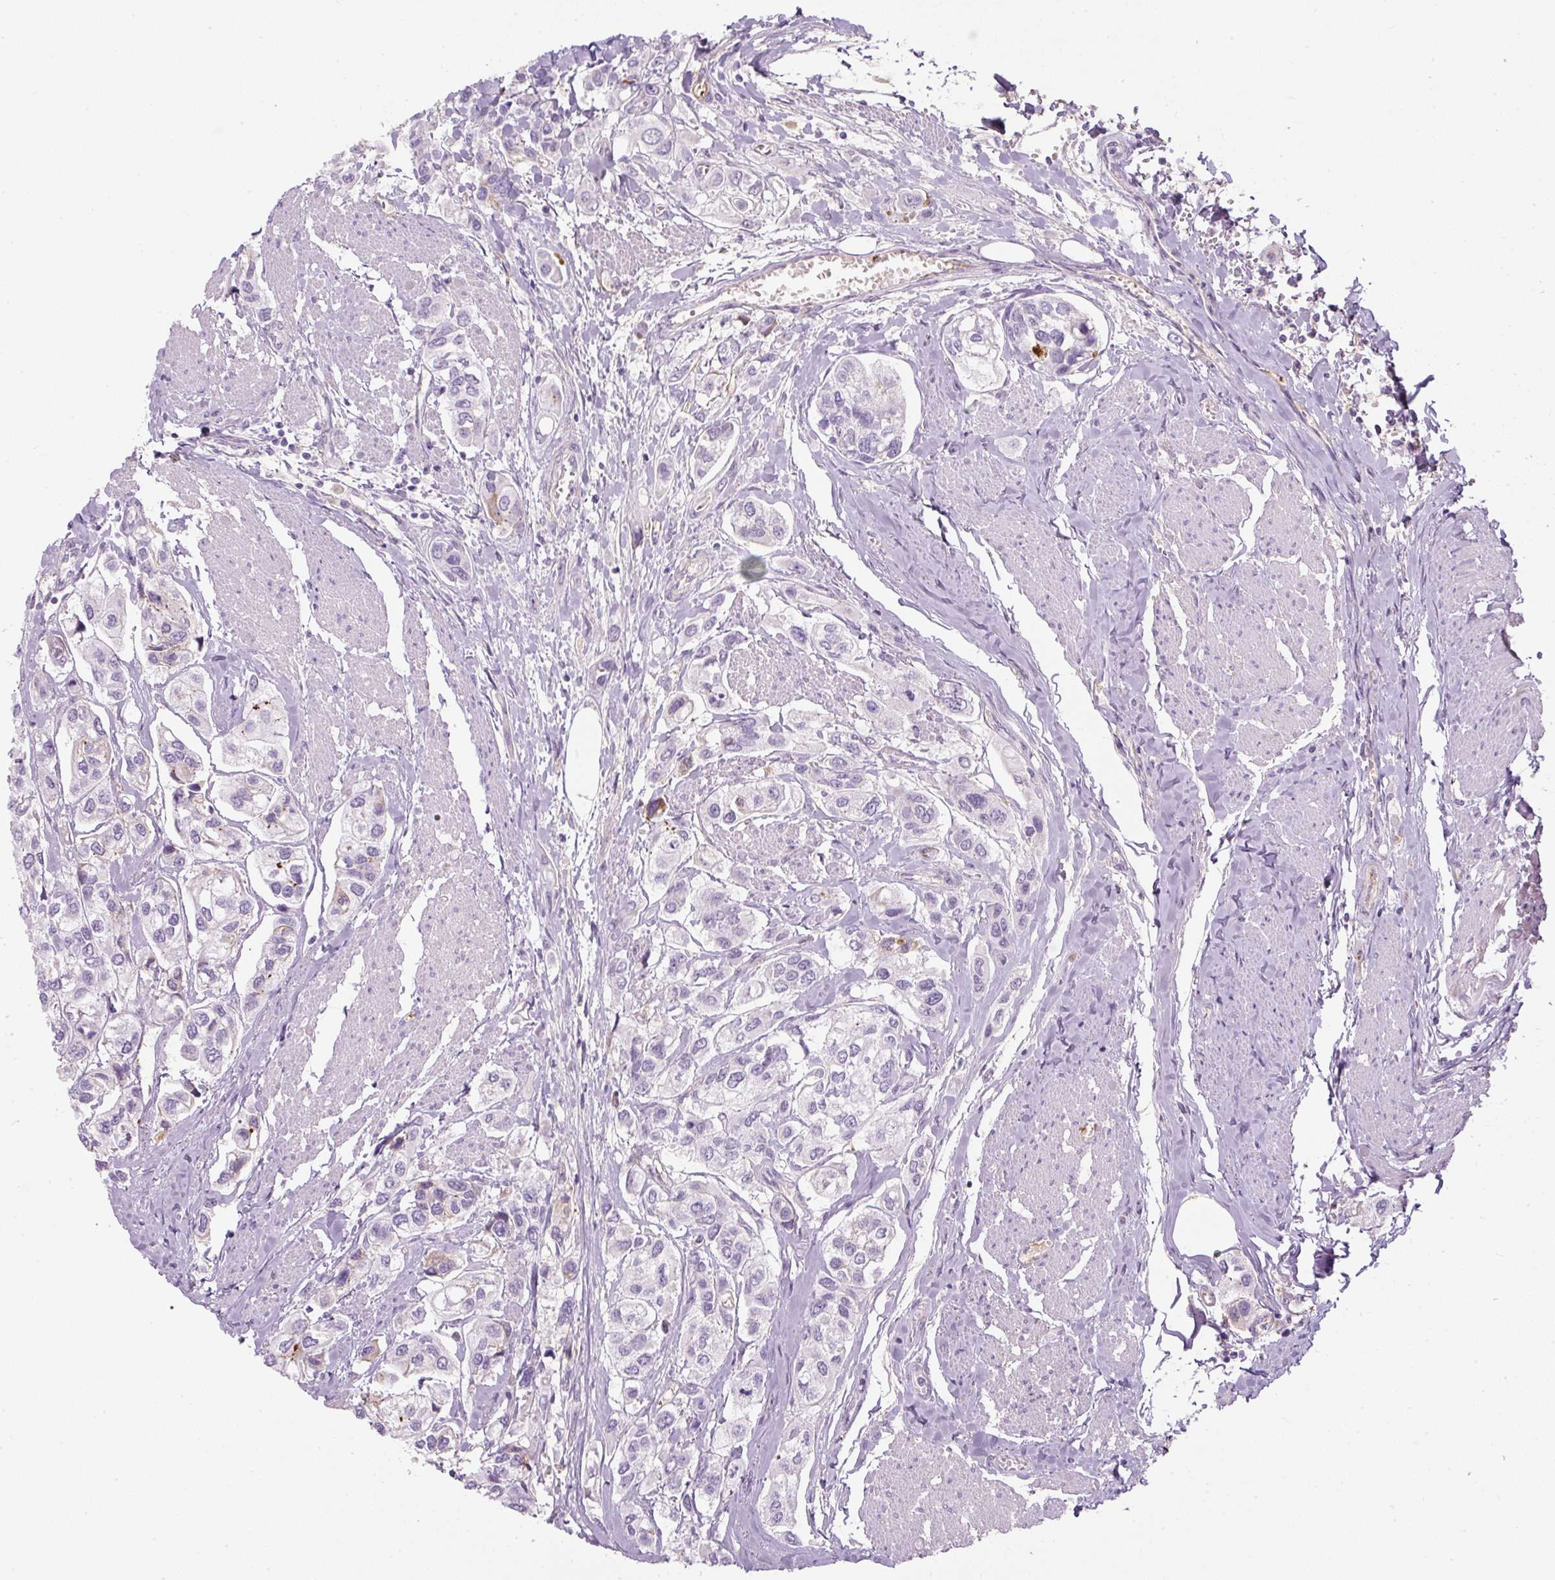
{"staining": {"intensity": "negative", "quantity": "none", "location": "none"}, "tissue": "urothelial cancer", "cell_type": "Tumor cells", "image_type": "cancer", "snomed": [{"axis": "morphology", "description": "Urothelial carcinoma, High grade"}, {"axis": "topography", "description": "Urinary bladder"}], "caption": "There is no significant expression in tumor cells of urothelial carcinoma (high-grade).", "gene": "APOA1", "patient": {"sex": "male", "age": 67}}